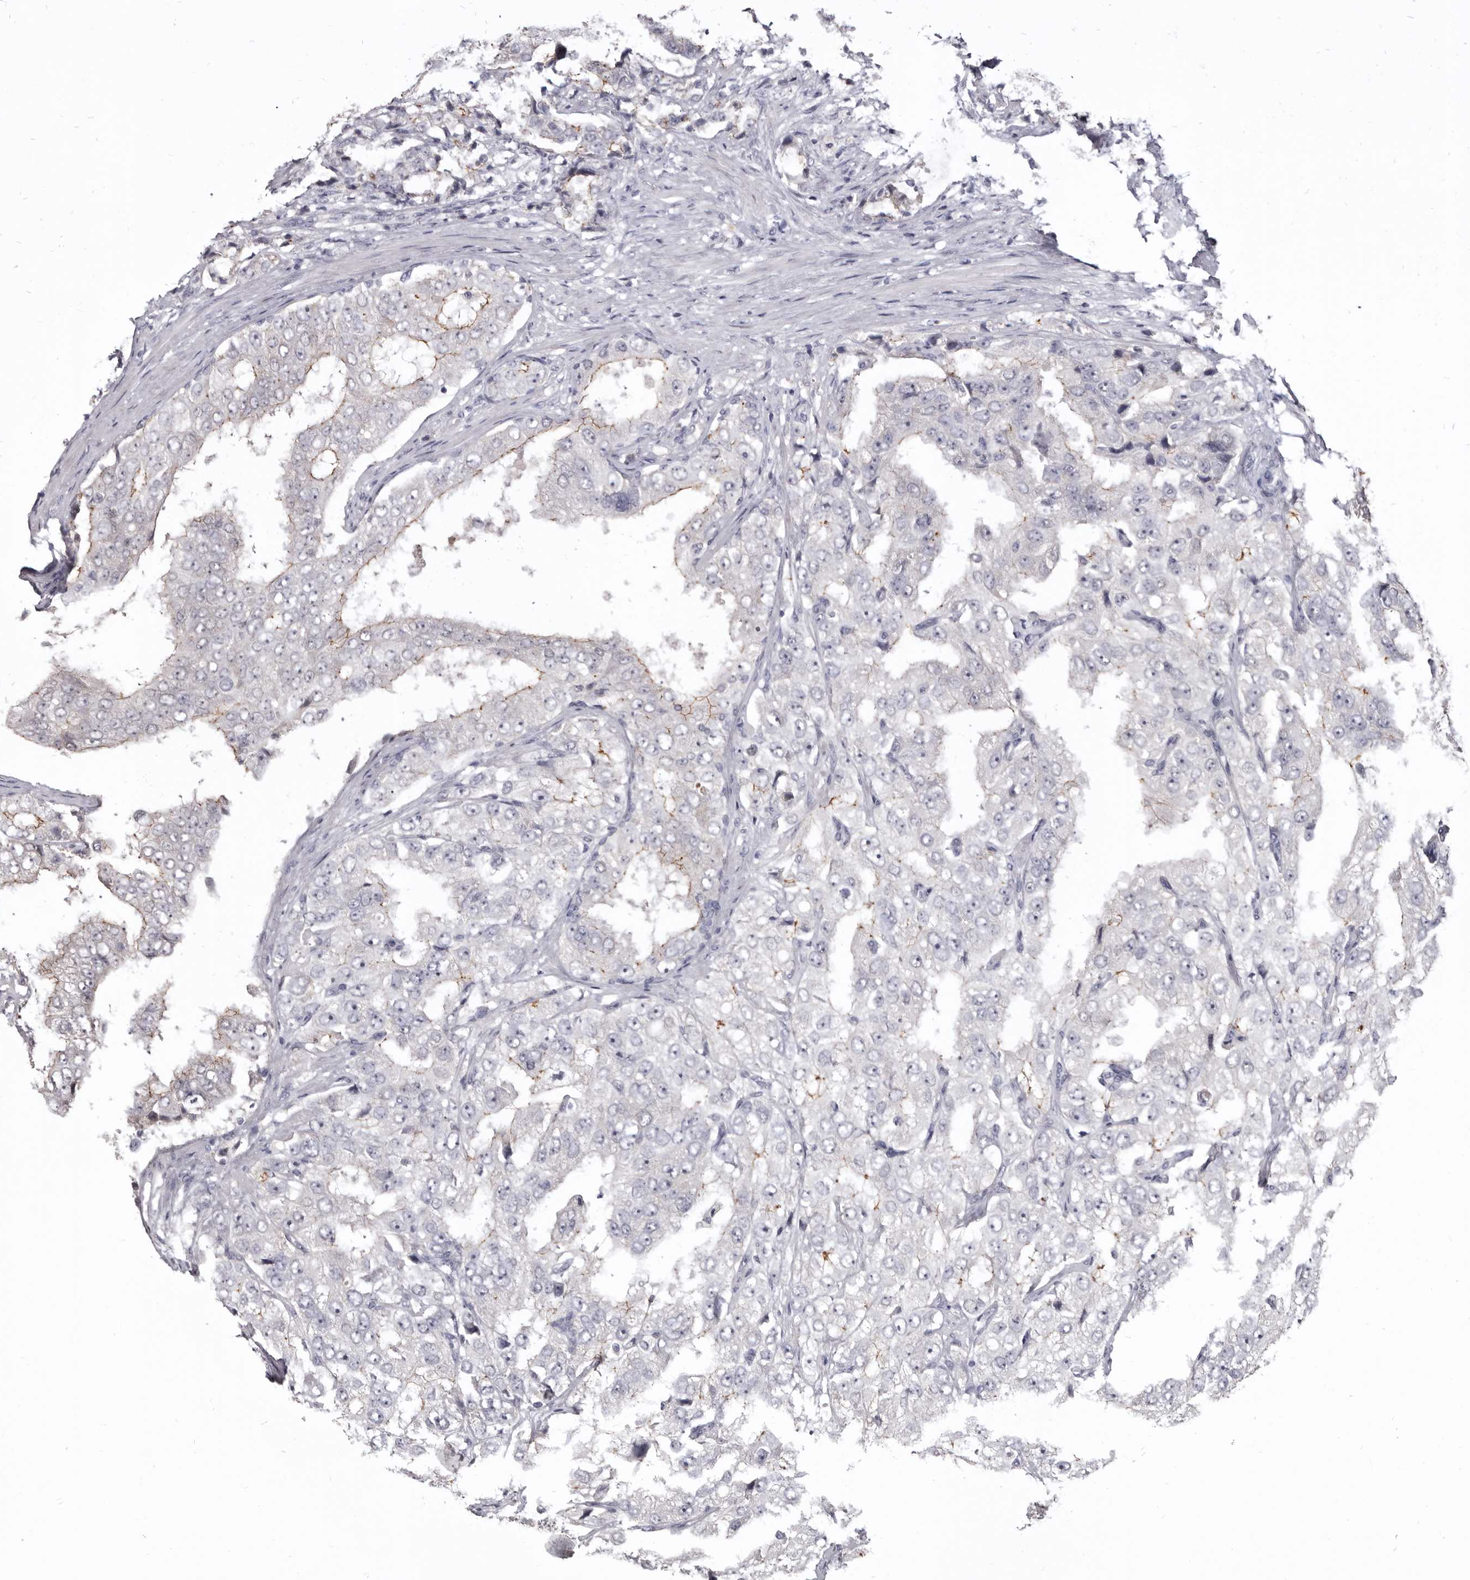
{"staining": {"intensity": "moderate", "quantity": "25%-75%", "location": "cytoplasmic/membranous"}, "tissue": "prostate cancer", "cell_type": "Tumor cells", "image_type": "cancer", "snomed": [{"axis": "morphology", "description": "Adenocarcinoma, High grade"}, {"axis": "topography", "description": "Prostate"}], "caption": "Immunohistochemistry (IHC) staining of prostate high-grade adenocarcinoma, which shows medium levels of moderate cytoplasmic/membranous positivity in about 25%-75% of tumor cells indicating moderate cytoplasmic/membranous protein expression. The staining was performed using DAB (brown) for protein detection and nuclei were counterstained in hematoxylin (blue).", "gene": "CGN", "patient": {"sex": "male", "age": 58}}